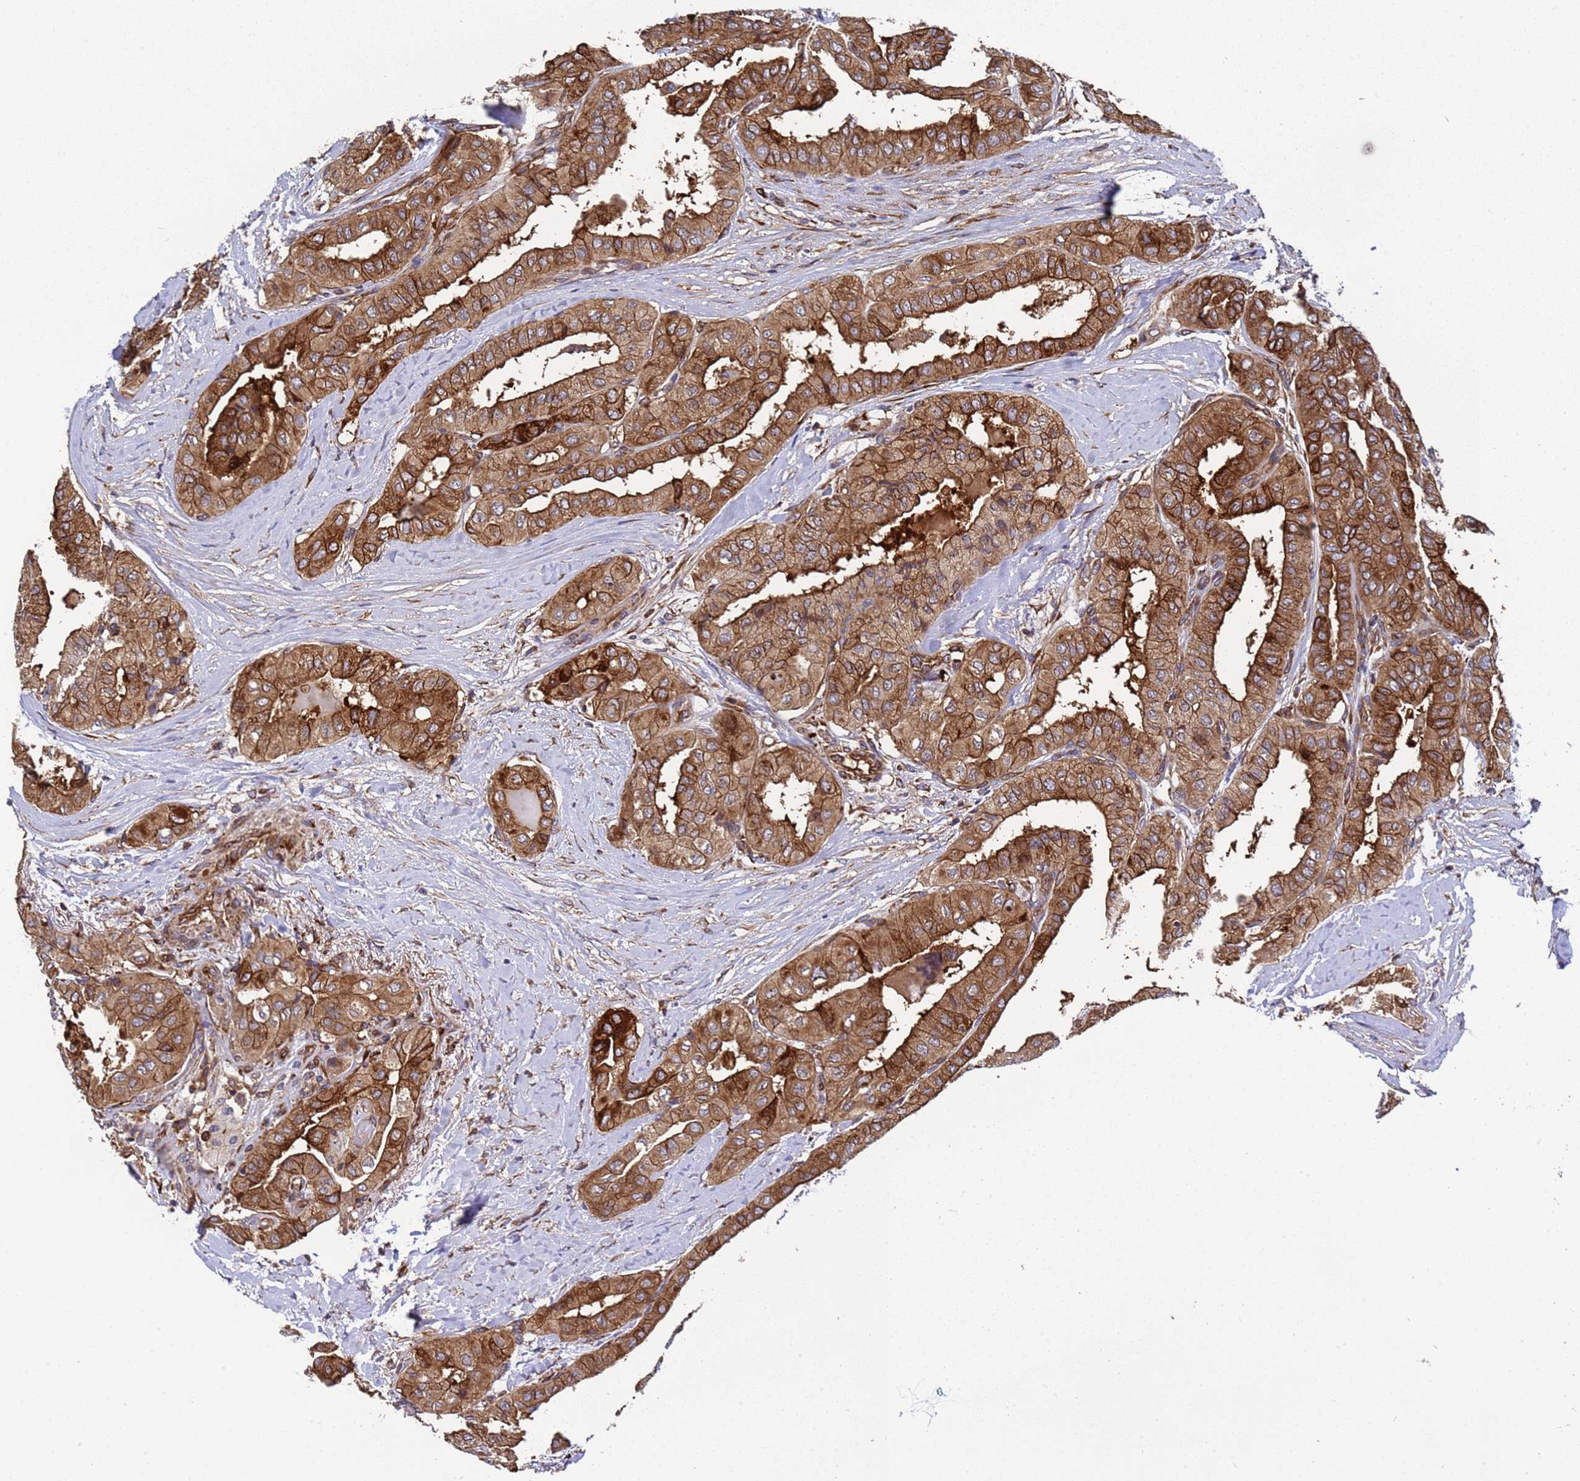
{"staining": {"intensity": "strong", "quantity": ">75%", "location": "cytoplasmic/membranous"}, "tissue": "thyroid cancer", "cell_type": "Tumor cells", "image_type": "cancer", "snomed": [{"axis": "morphology", "description": "Papillary adenocarcinoma, NOS"}, {"axis": "topography", "description": "Thyroid gland"}], "caption": "DAB (3,3'-diaminobenzidine) immunohistochemical staining of human thyroid cancer displays strong cytoplasmic/membranous protein expression in approximately >75% of tumor cells. (Stains: DAB (3,3'-diaminobenzidine) in brown, nuclei in blue, Microscopy: brightfield microscopy at high magnification).", "gene": "MOCS1", "patient": {"sex": "female", "age": 59}}